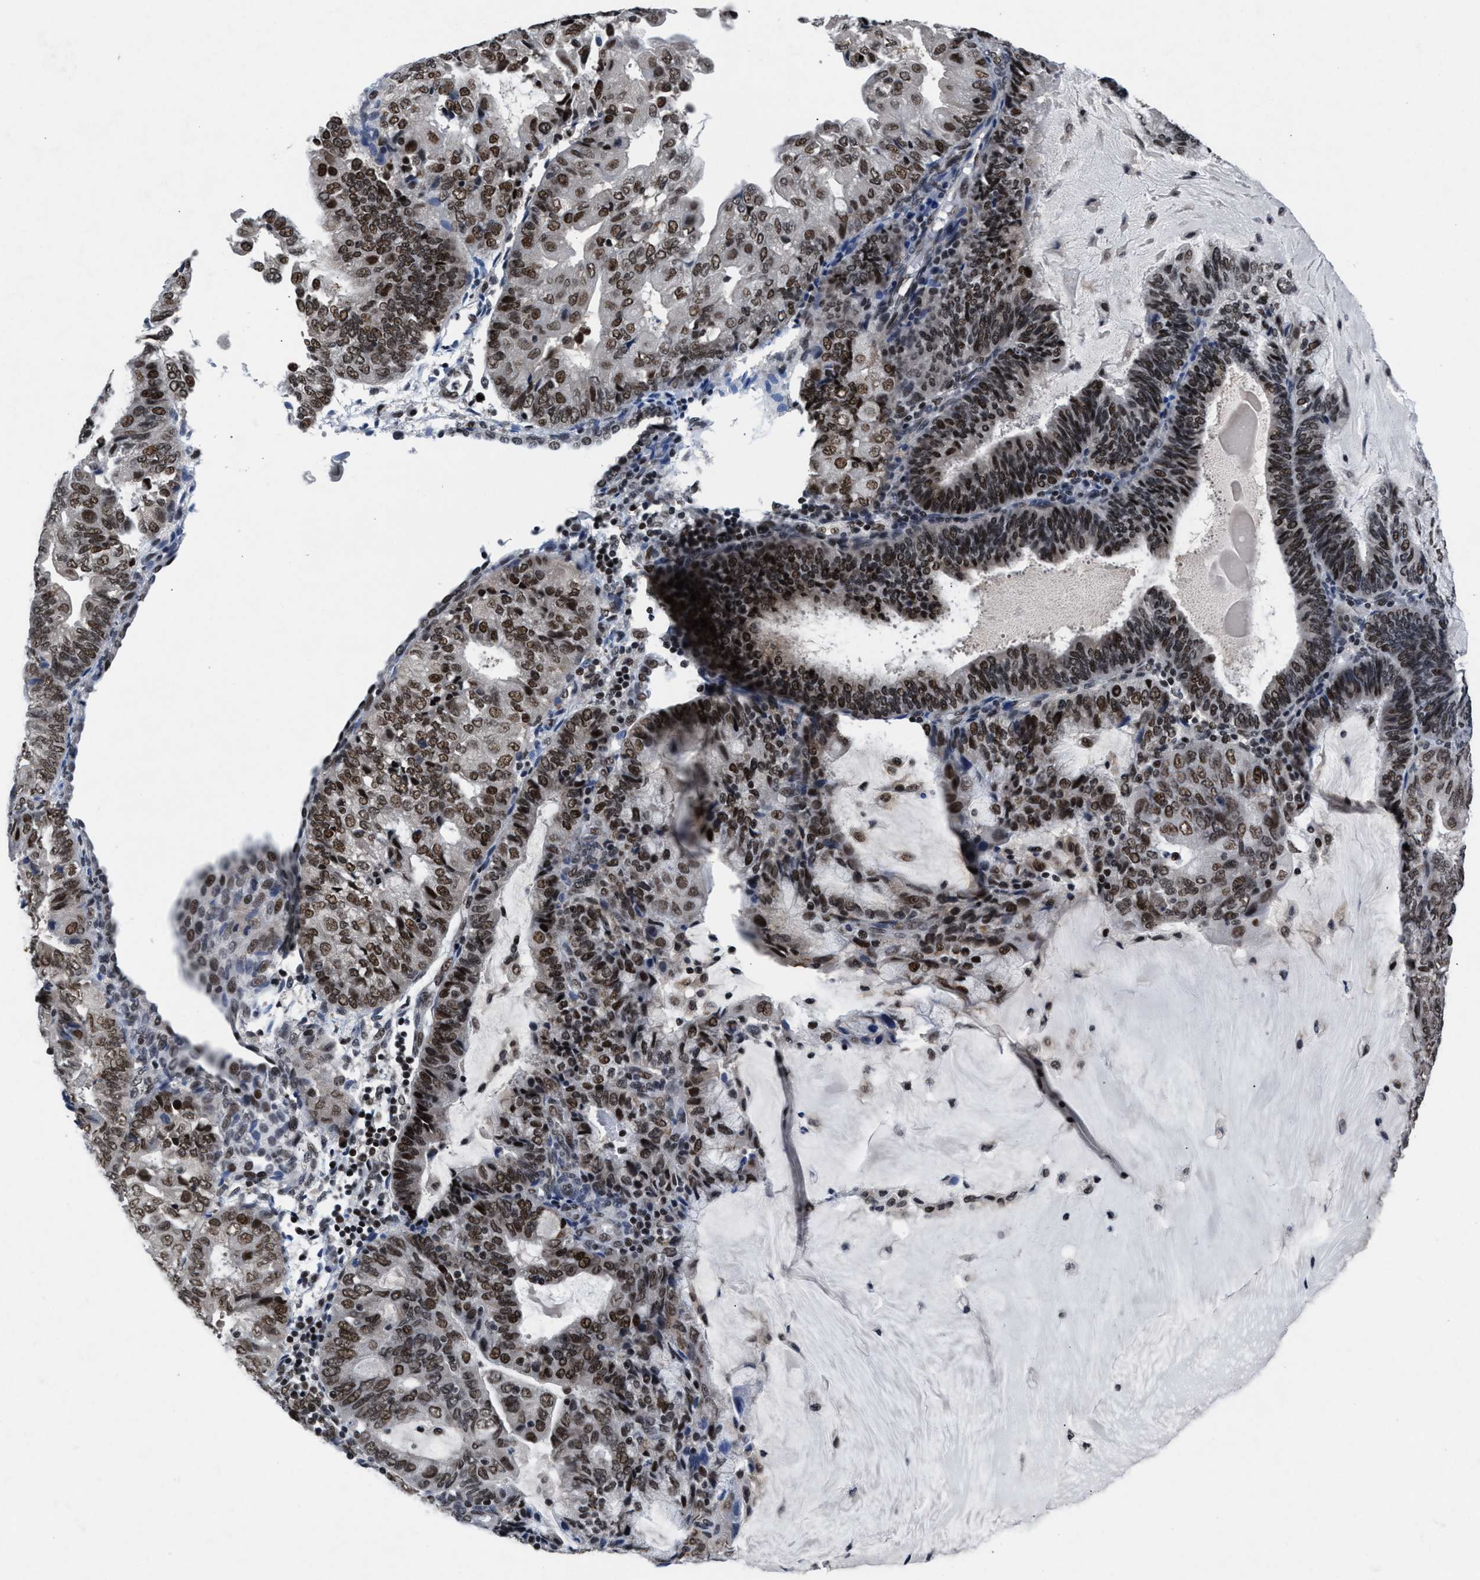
{"staining": {"intensity": "moderate", "quantity": ">75%", "location": "nuclear"}, "tissue": "endometrial cancer", "cell_type": "Tumor cells", "image_type": "cancer", "snomed": [{"axis": "morphology", "description": "Adenocarcinoma, NOS"}, {"axis": "topography", "description": "Endometrium"}], "caption": "About >75% of tumor cells in human endometrial adenocarcinoma demonstrate moderate nuclear protein expression as visualized by brown immunohistochemical staining.", "gene": "WDR81", "patient": {"sex": "female", "age": 81}}